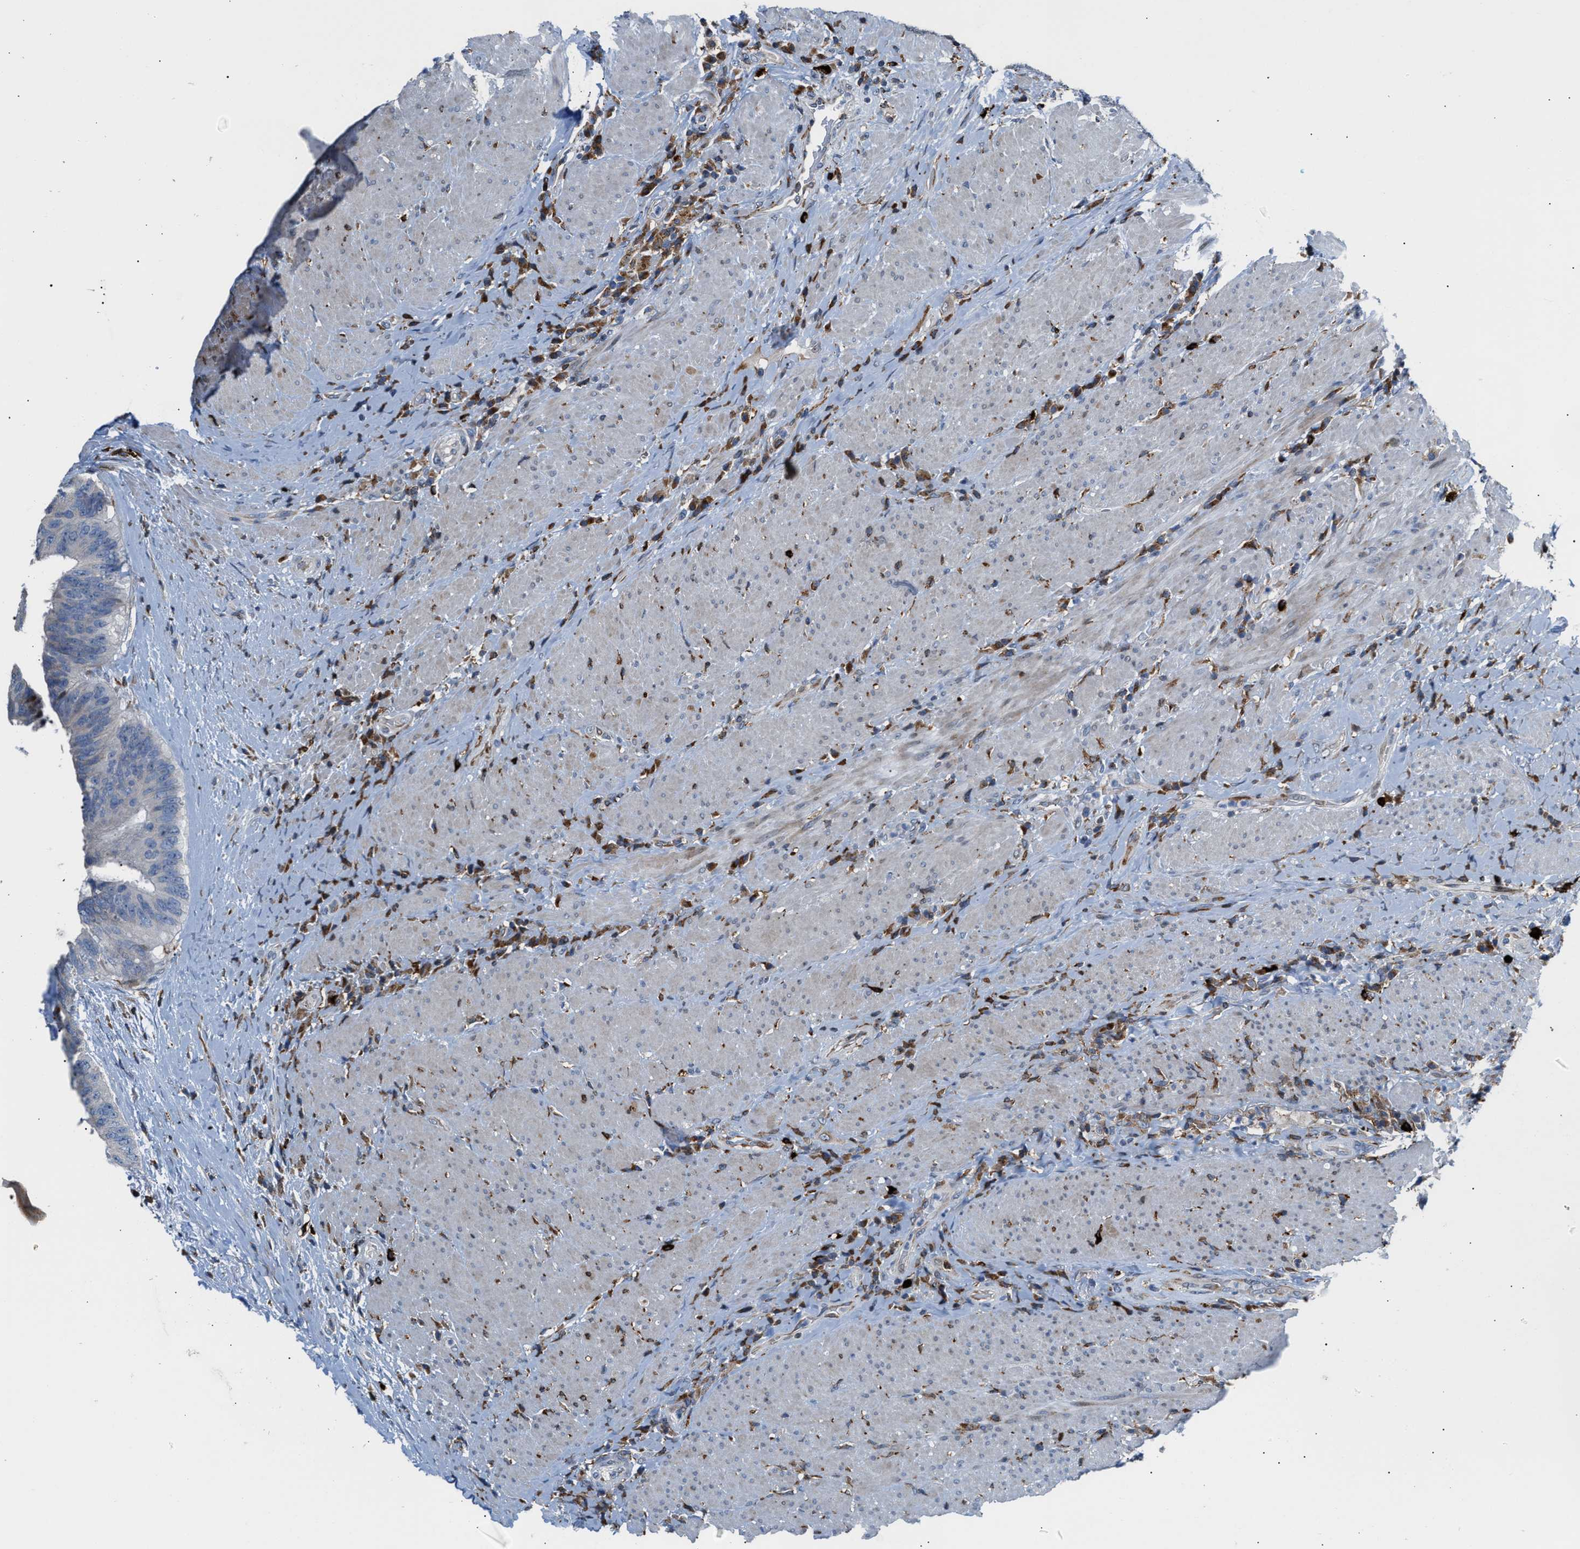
{"staining": {"intensity": "negative", "quantity": "none", "location": "none"}, "tissue": "colorectal cancer", "cell_type": "Tumor cells", "image_type": "cancer", "snomed": [{"axis": "morphology", "description": "Adenocarcinoma, NOS"}, {"axis": "topography", "description": "Rectum"}], "caption": "Adenocarcinoma (colorectal) stained for a protein using IHC demonstrates no expression tumor cells.", "gene": "ATP9A", "patient": {"sex": "male", "age": 72}}